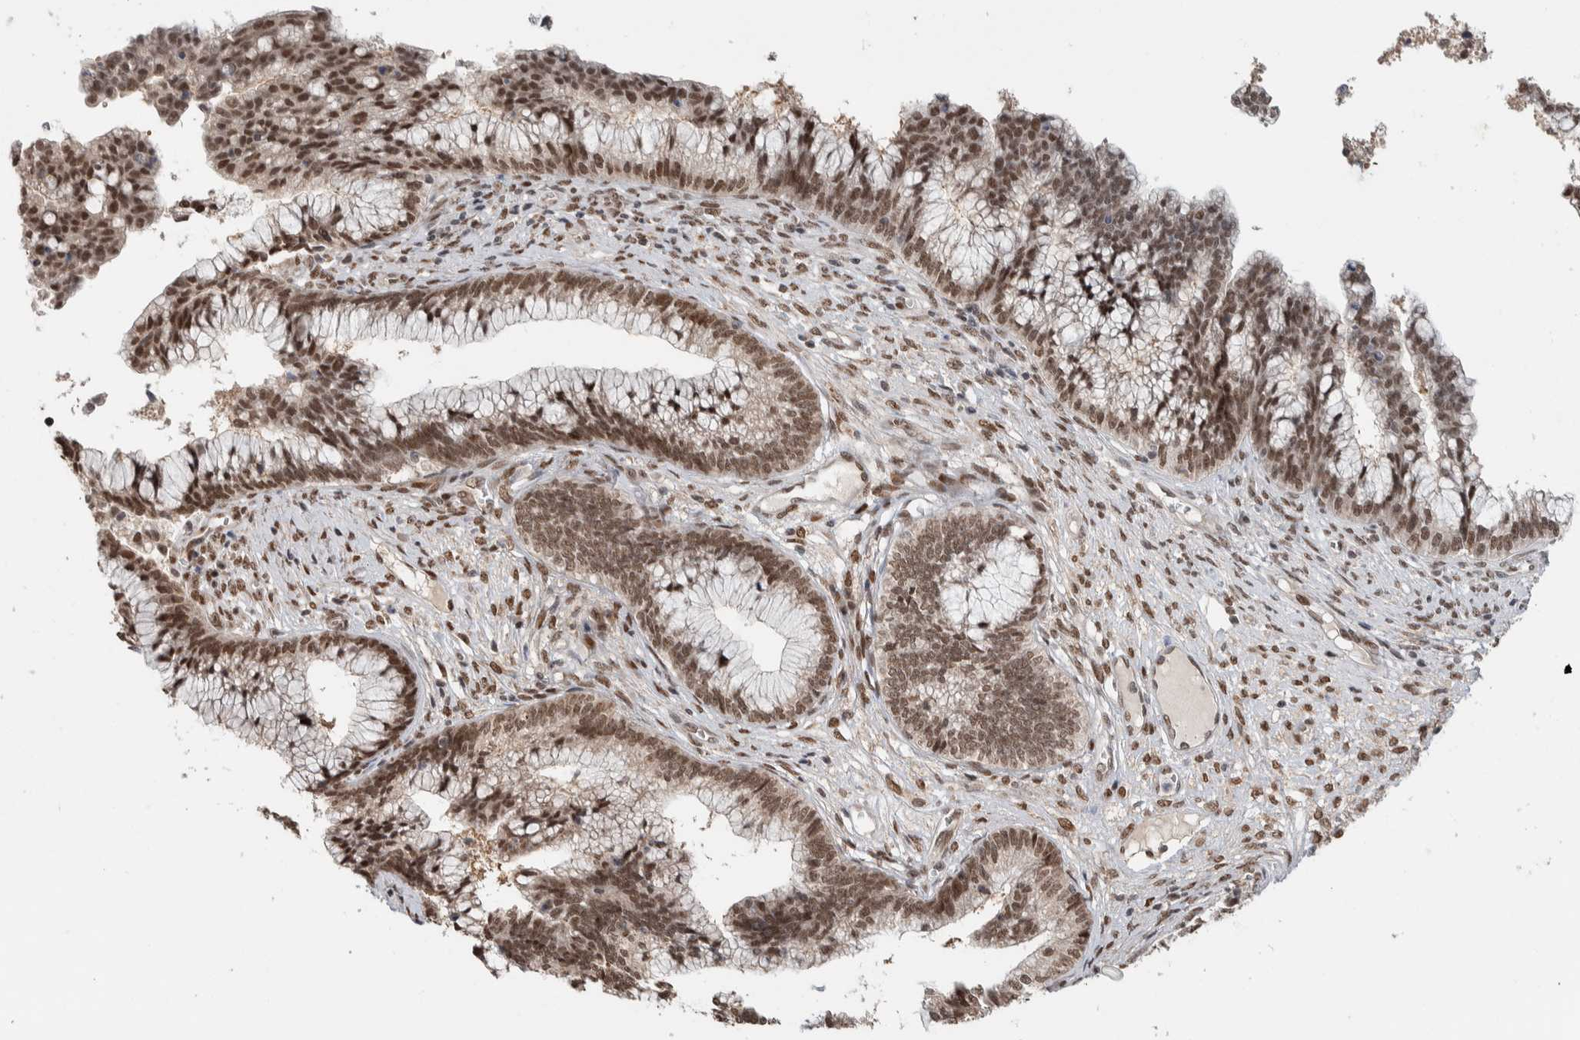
{"staining": {"intensity": "moderate", "quantity": ">75%", "location": "nuclear"}, "tissue": "cervical cancer", "cell_type": "Tumor cells", "image_type": "cancer", "snomed": [{"axis": "morphology", "description": "Adenocarcinoma, NOS"}, {"axis": "topography", "description": "Cervix"}], "caption": "Tumor cells display moderate nuclear staining in about >75% of cells in cervical cancer (adenocarcinoma).", "gene": "TNRC18", "patient": {"sex": "female", "age": 44}}